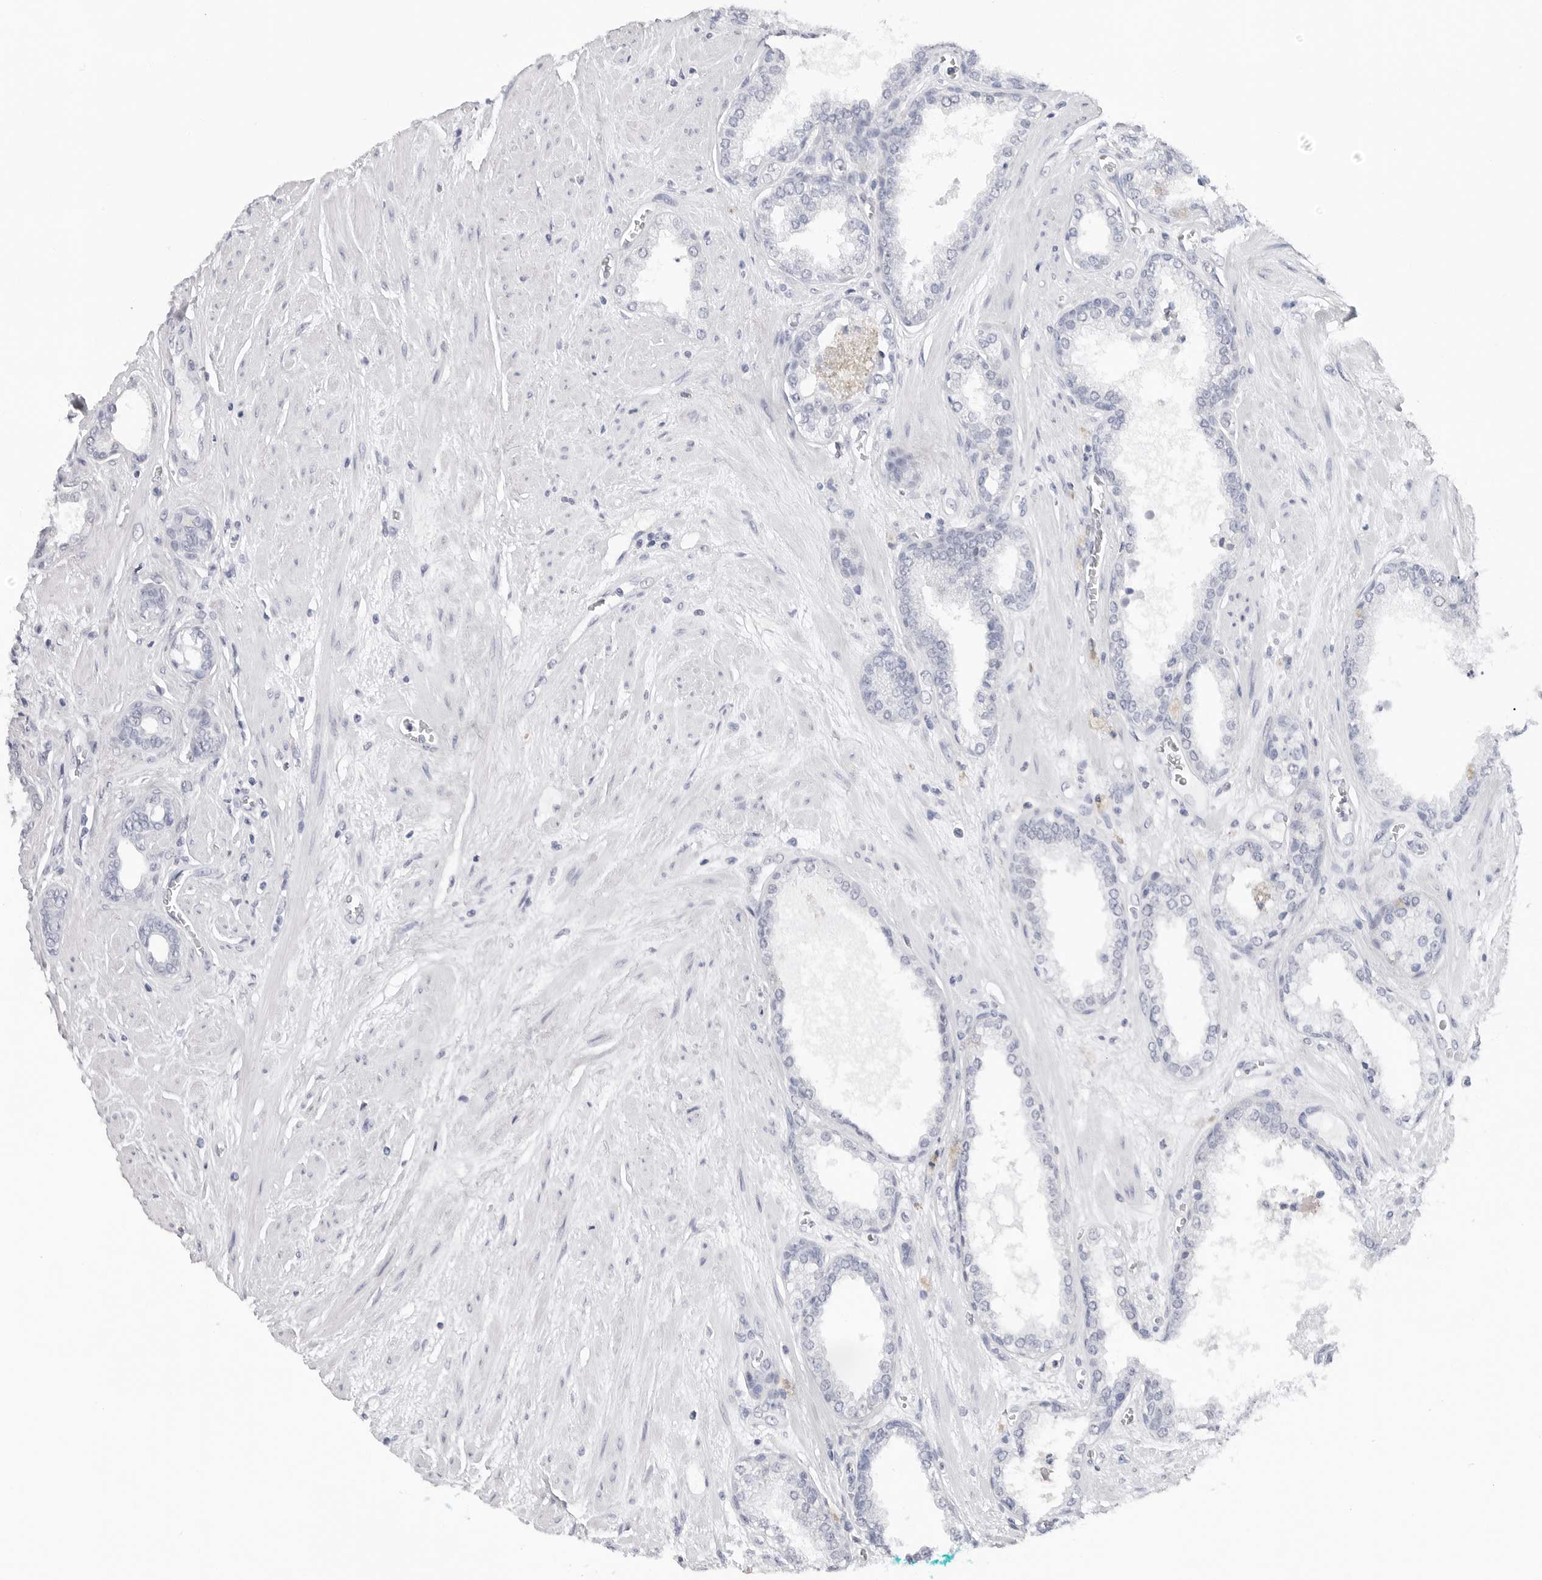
{"staining": {"intensity": "weak", "quantity": "<25%", "location": "cytoplasmic/membranous"}, "tissue": "prostate cancer", "cell_type": "Tumor cells", "image_type": "cancer", "snomed": [{"axis": "morphology", "description": "Adenocarcinoma, Low grade"}, {"axis": "topography", "description": "Prostate"}], "caption": "Tumor cells are negative for protein expression in human adenocarcinoma (low-grade) (prostate). The staining was performed using DAB (3,3'-diaminobenzidine) to visualize the protein expression in brown, while the nuclei were stained in blue with hematoxylin (Magnification: 20x).", "gene": "SLC19A1", "patient": {"sex": "male", "age": 62}}